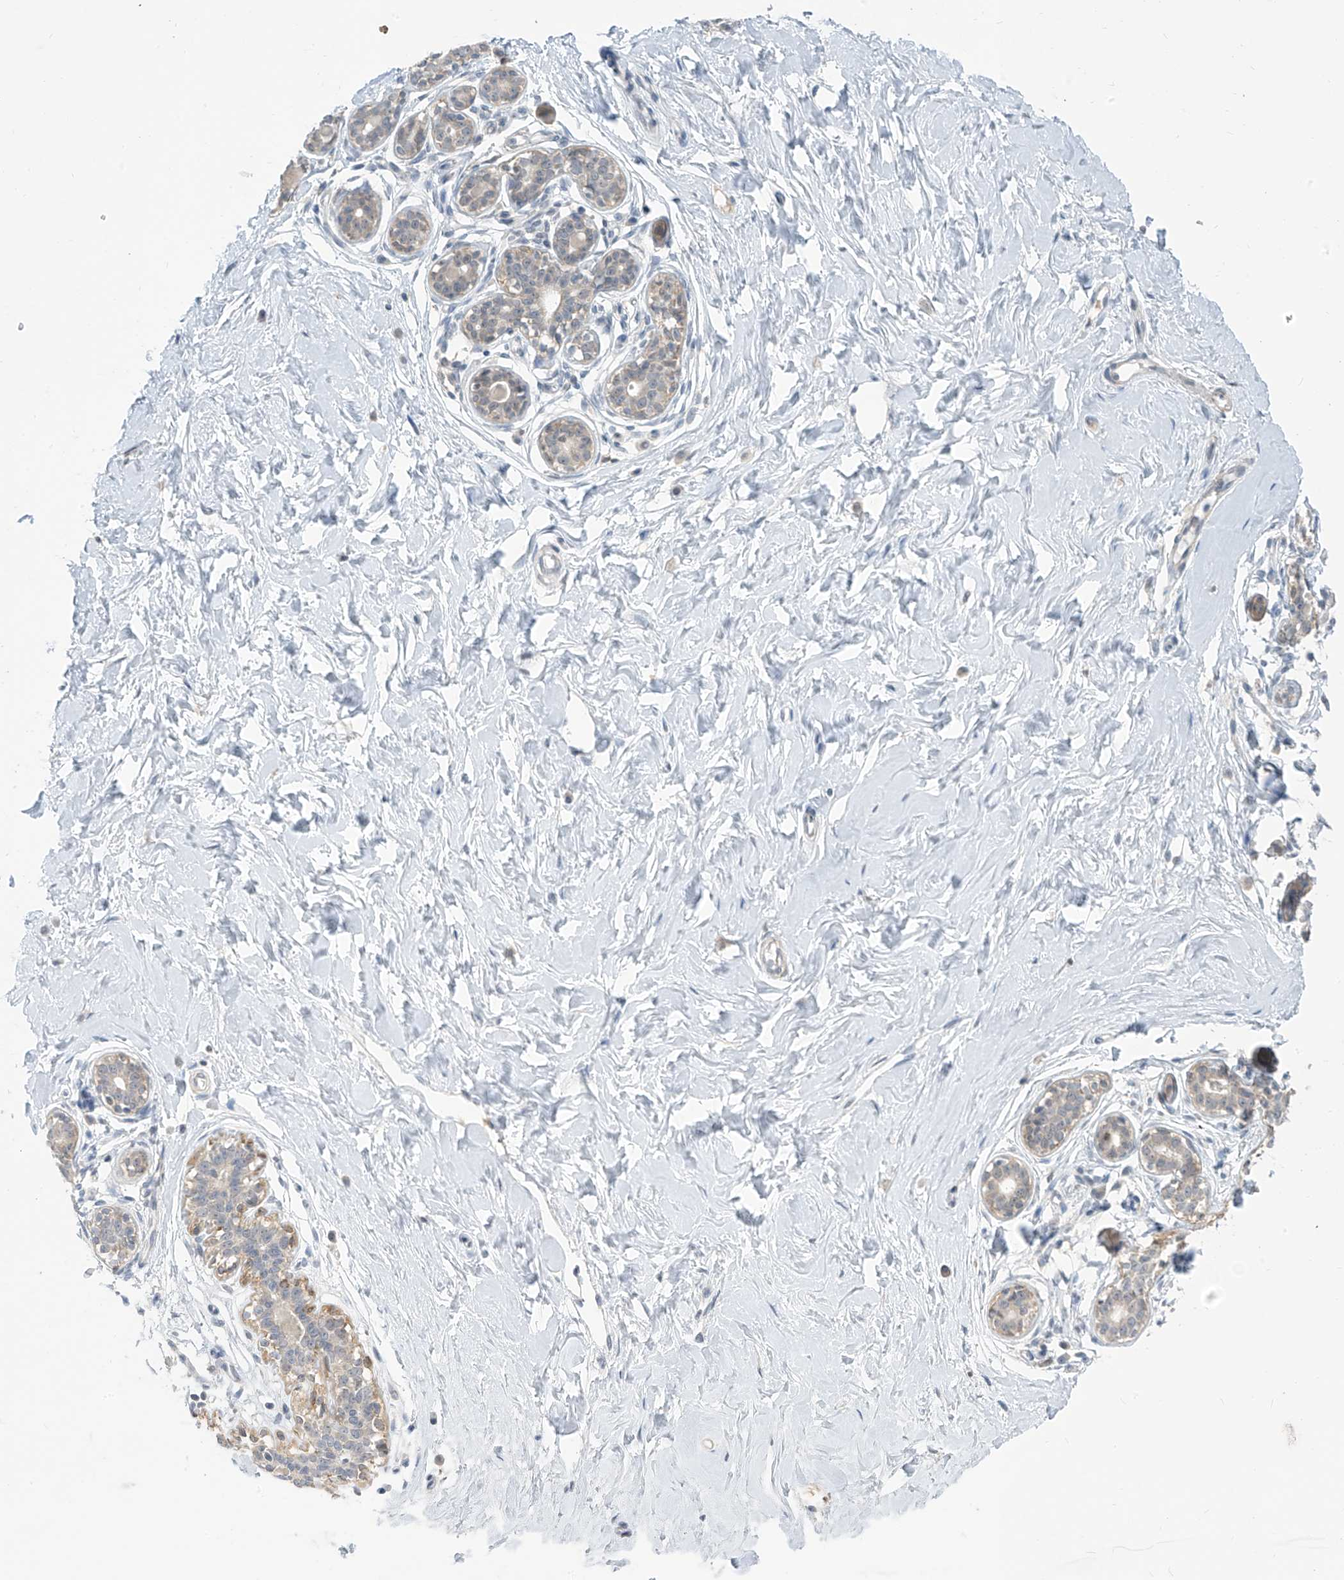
{"staining": {"intensity": "negative", "quantity": "none", "location": "none"}, "tissue": "breast", "cell_type": "Adipocytes", "image_type": "normal", "snomed": [{"axis": "morphology", "description": "Normal tissue, NOS"}, {"axis": "morphology", "description": "Adenoma, NOS"}, {"axis": "topography", "description": "Breast"}], "caption": "This is an immunohistochemistry (IHC) photomicrograph of normal breast. There is no expression in adipocytes.", "gene": "METAP1D", "patient": {"sex": "female", "age": 23}}